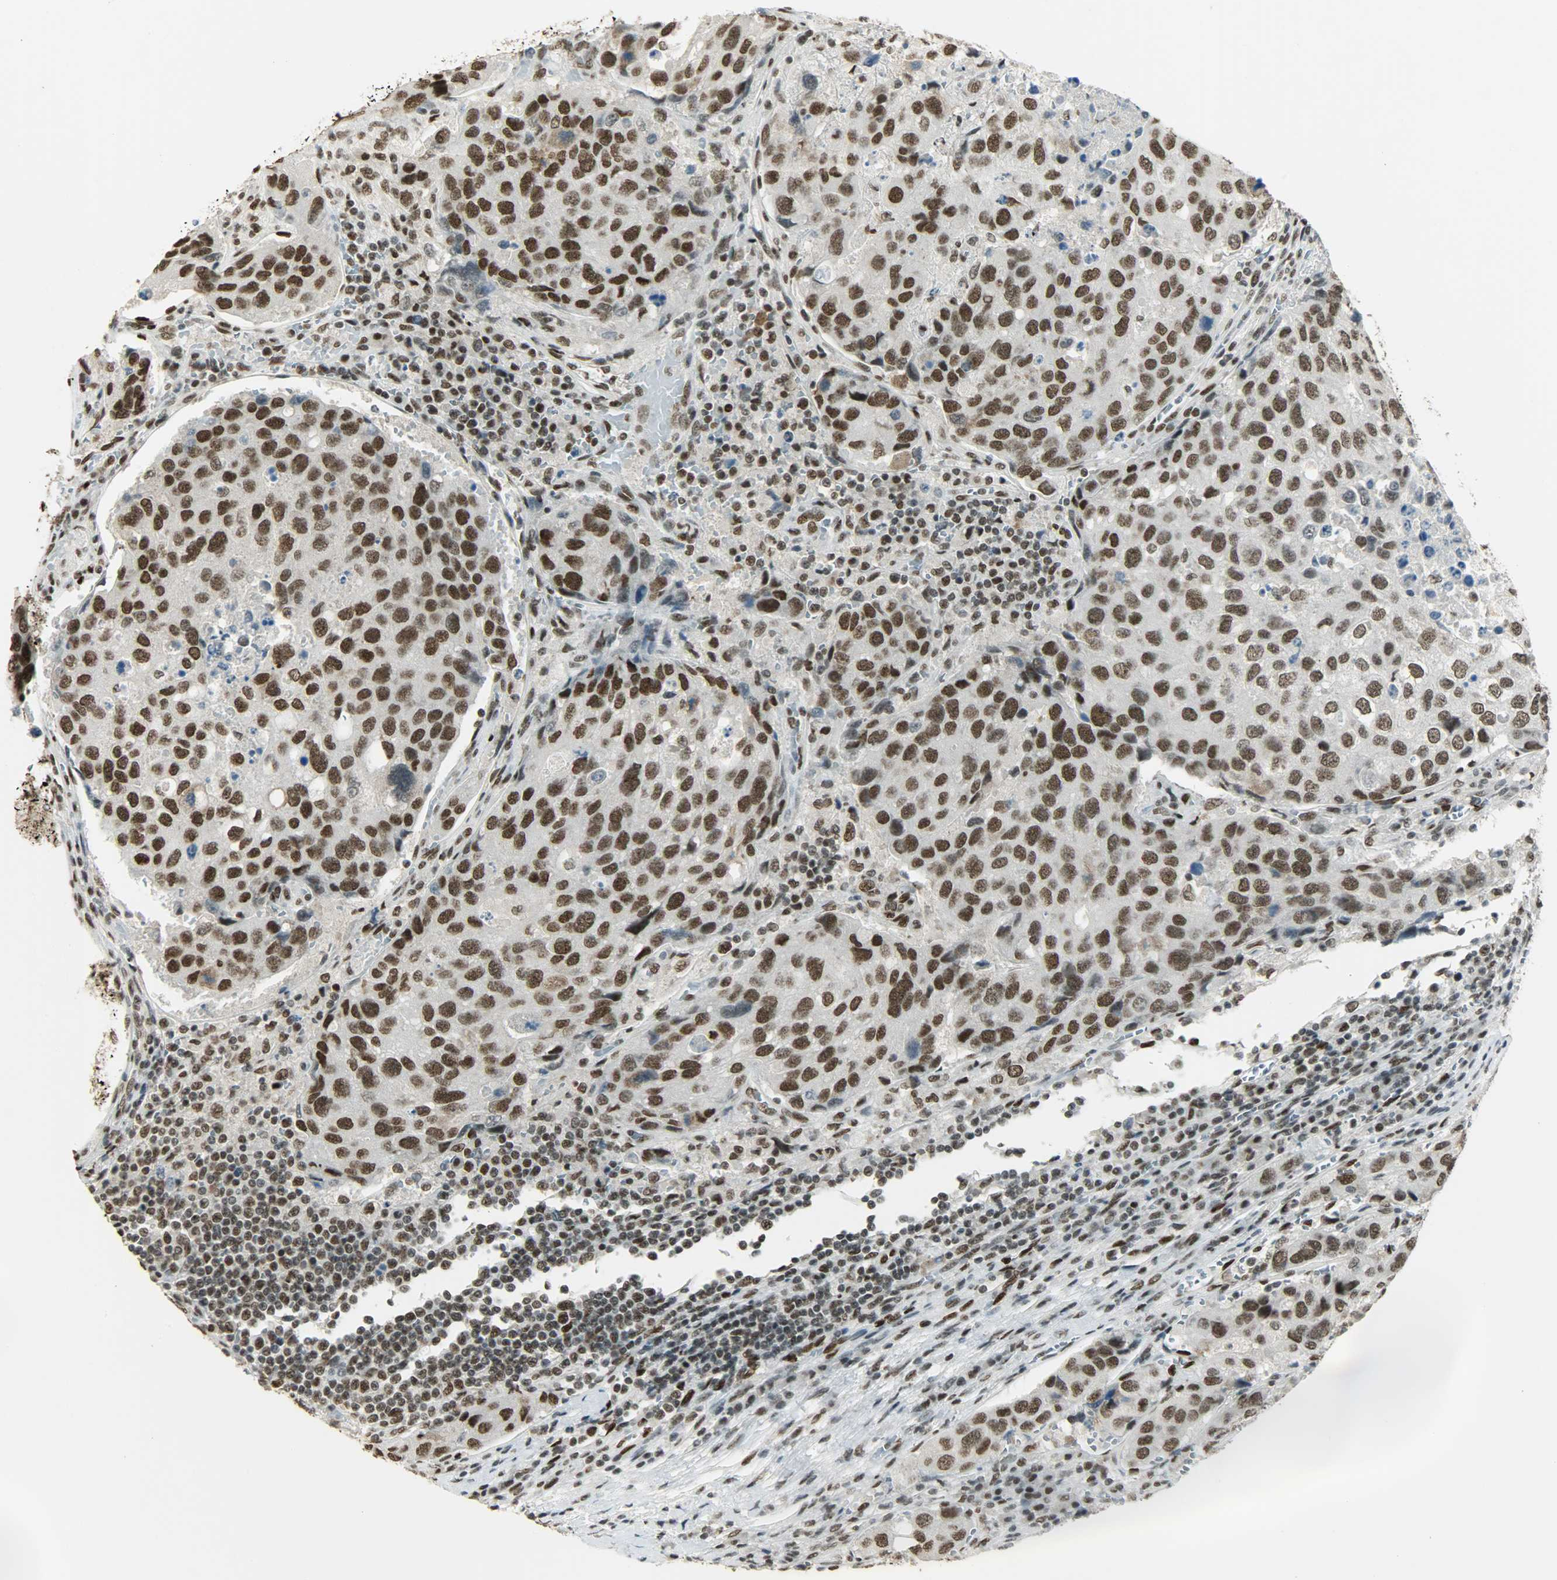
{"staining": {"intensity": "strong", "quantity": ">75%", "location": "nuclear"}, "tissue": "urothelial cancer", "cell_type": "Tumor cells", "image_type": "cancer", "snomed": [{"axis": "morphology", "description": "Urothelial carcinoma, High grade"}, {"axis": "topography", "description": "Lymph node"}, {"axis": "topography", "description": "Urinary bladder"}], "caption": "The image demonstrates a brown stain indicating the presence of a protein in the nuclear of tumor cells in urothelial cancer.", "gene": "MYEF2", "patient": {"sex": "male", "age": 51}}